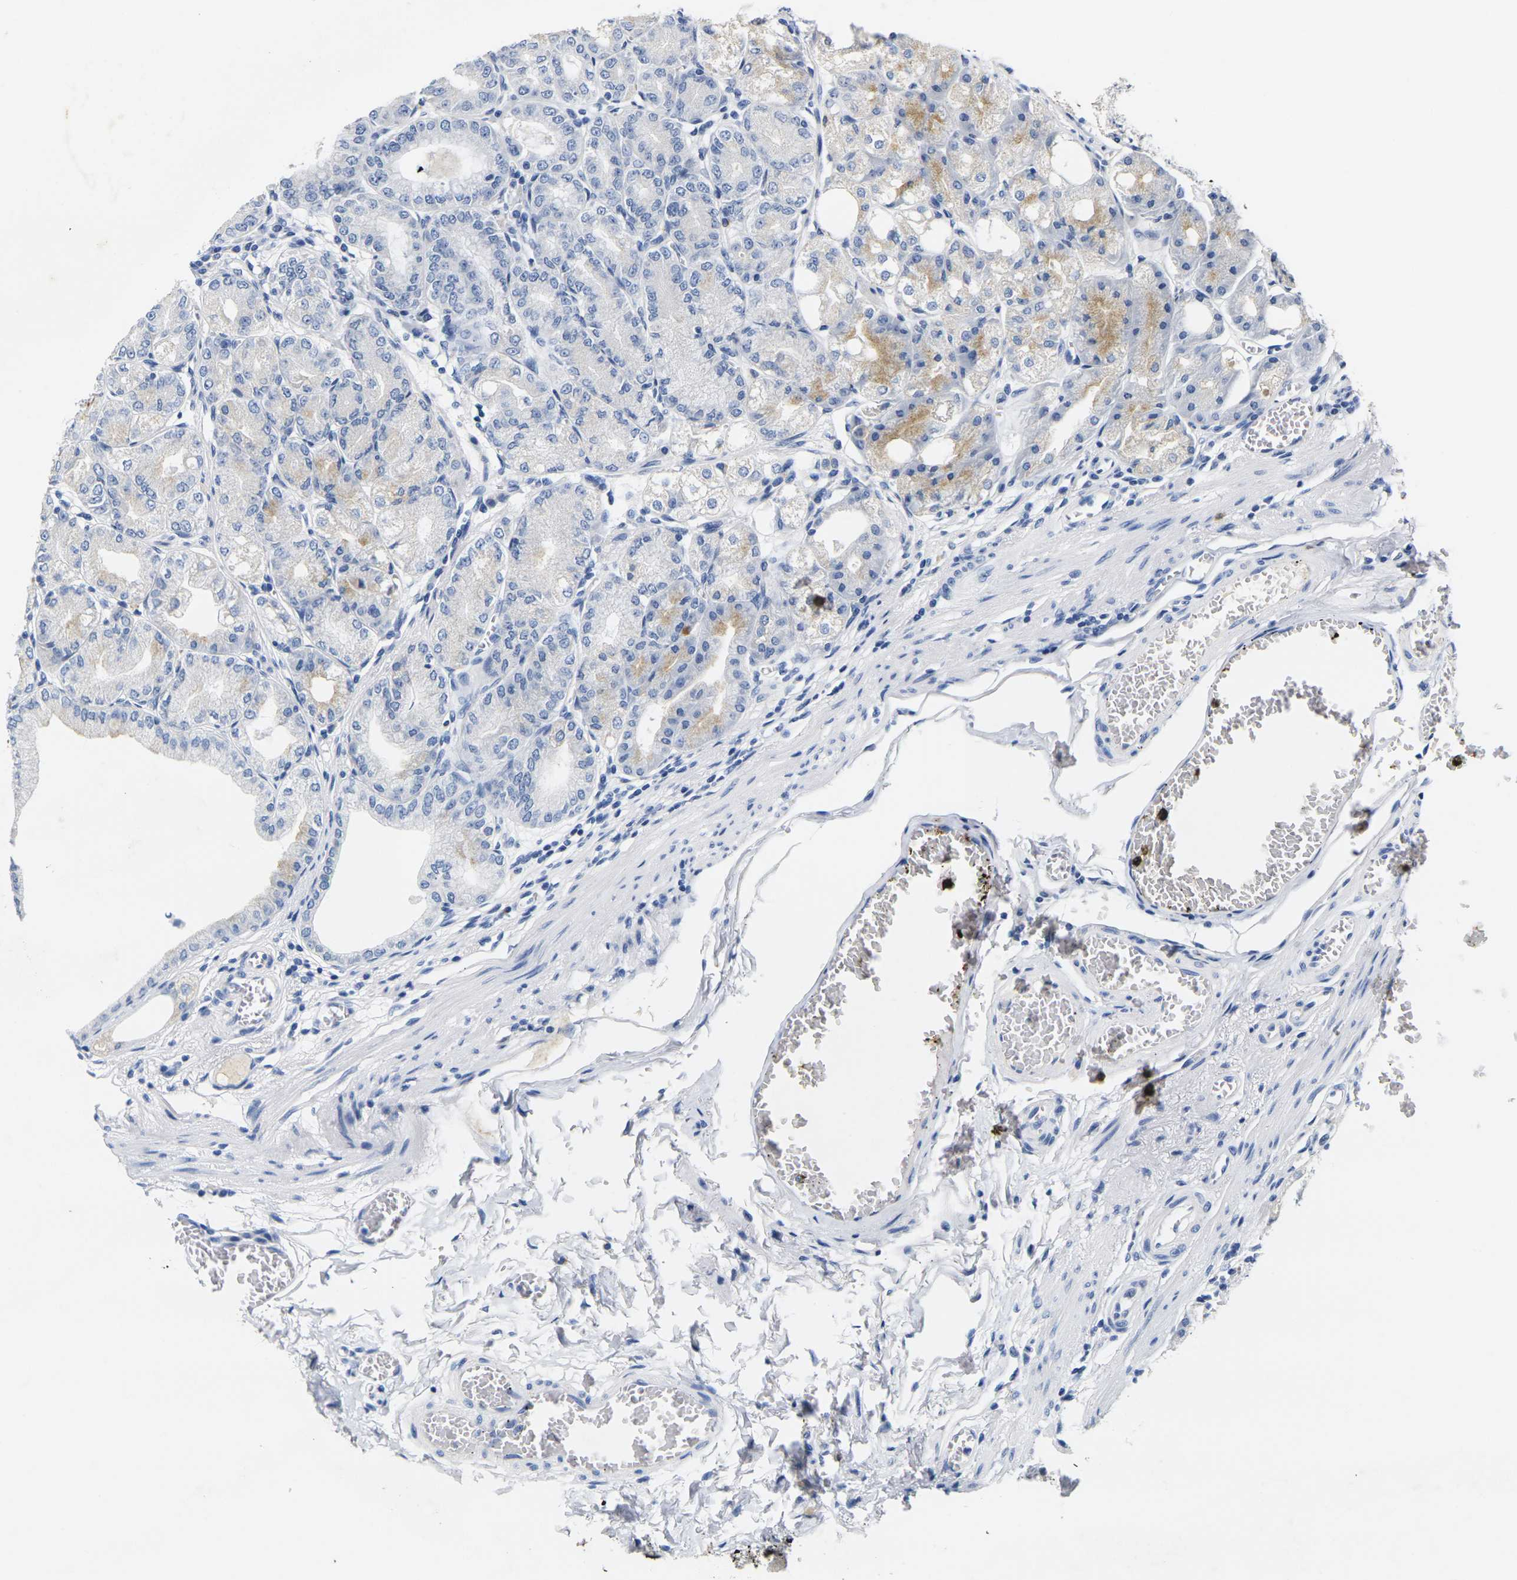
{"staining": {"intensity": "moderate", "quantity": "<25%", "location": "cytoplasmic/membranous"}, "tissue": "stomach", "cell_type": "Glandular cells", "image_type": "normal", "snomed": [{"axis": "morphology", "description": "Normal tissue, NOS"}, {"axis": "topography", "description": "Stomach, lower"}], "caption": "DAB immunohistochemical staining of normal human stomach displays moderate cytoplasmic/membranous protein expression in about <25% of glandular cells.", "gene": "NOCT", "patient": {"sex": "male", "age": 71}}